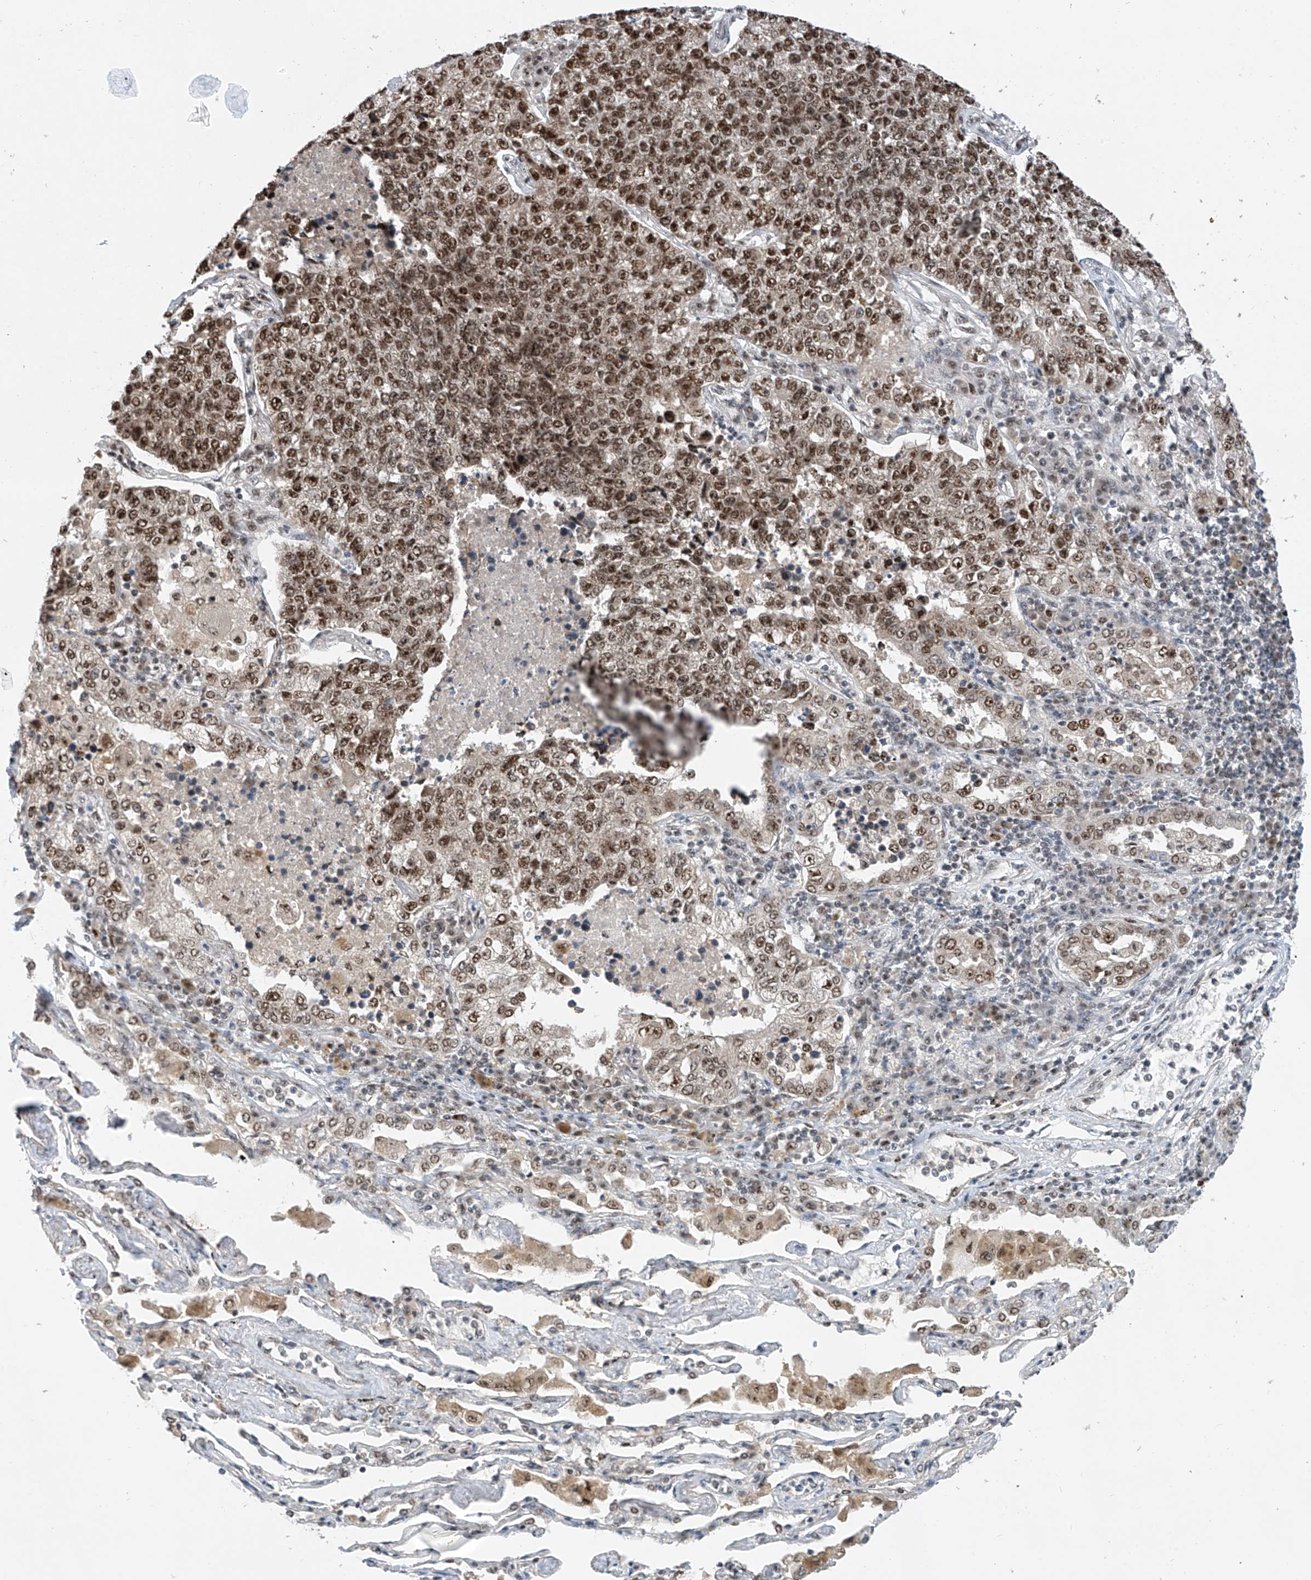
{"staining": {"intensity": "moderate", "quantity": ">75%", "location": "nuclear"}, "tissue": "lung cancer", "cell_type": "Tumor cells", "image_type": "cancer", "snomed": [{"axis": "morphology", "description": "Adenocarcinoma, NOS"}, {"axis": "topography", "description": "Lung"}], "caption": "Protein expression analysis of adenocarcinoma (lung) displays moderate nuclear staining in approximately >75% of tumor cells. The staining is performed using DAB brown chromogen to label protein expression. The nuclei are counter-stained blue using hematoxylin.", "gene": "RPAIN", "patient": {"sex": "male", "age": 49}}